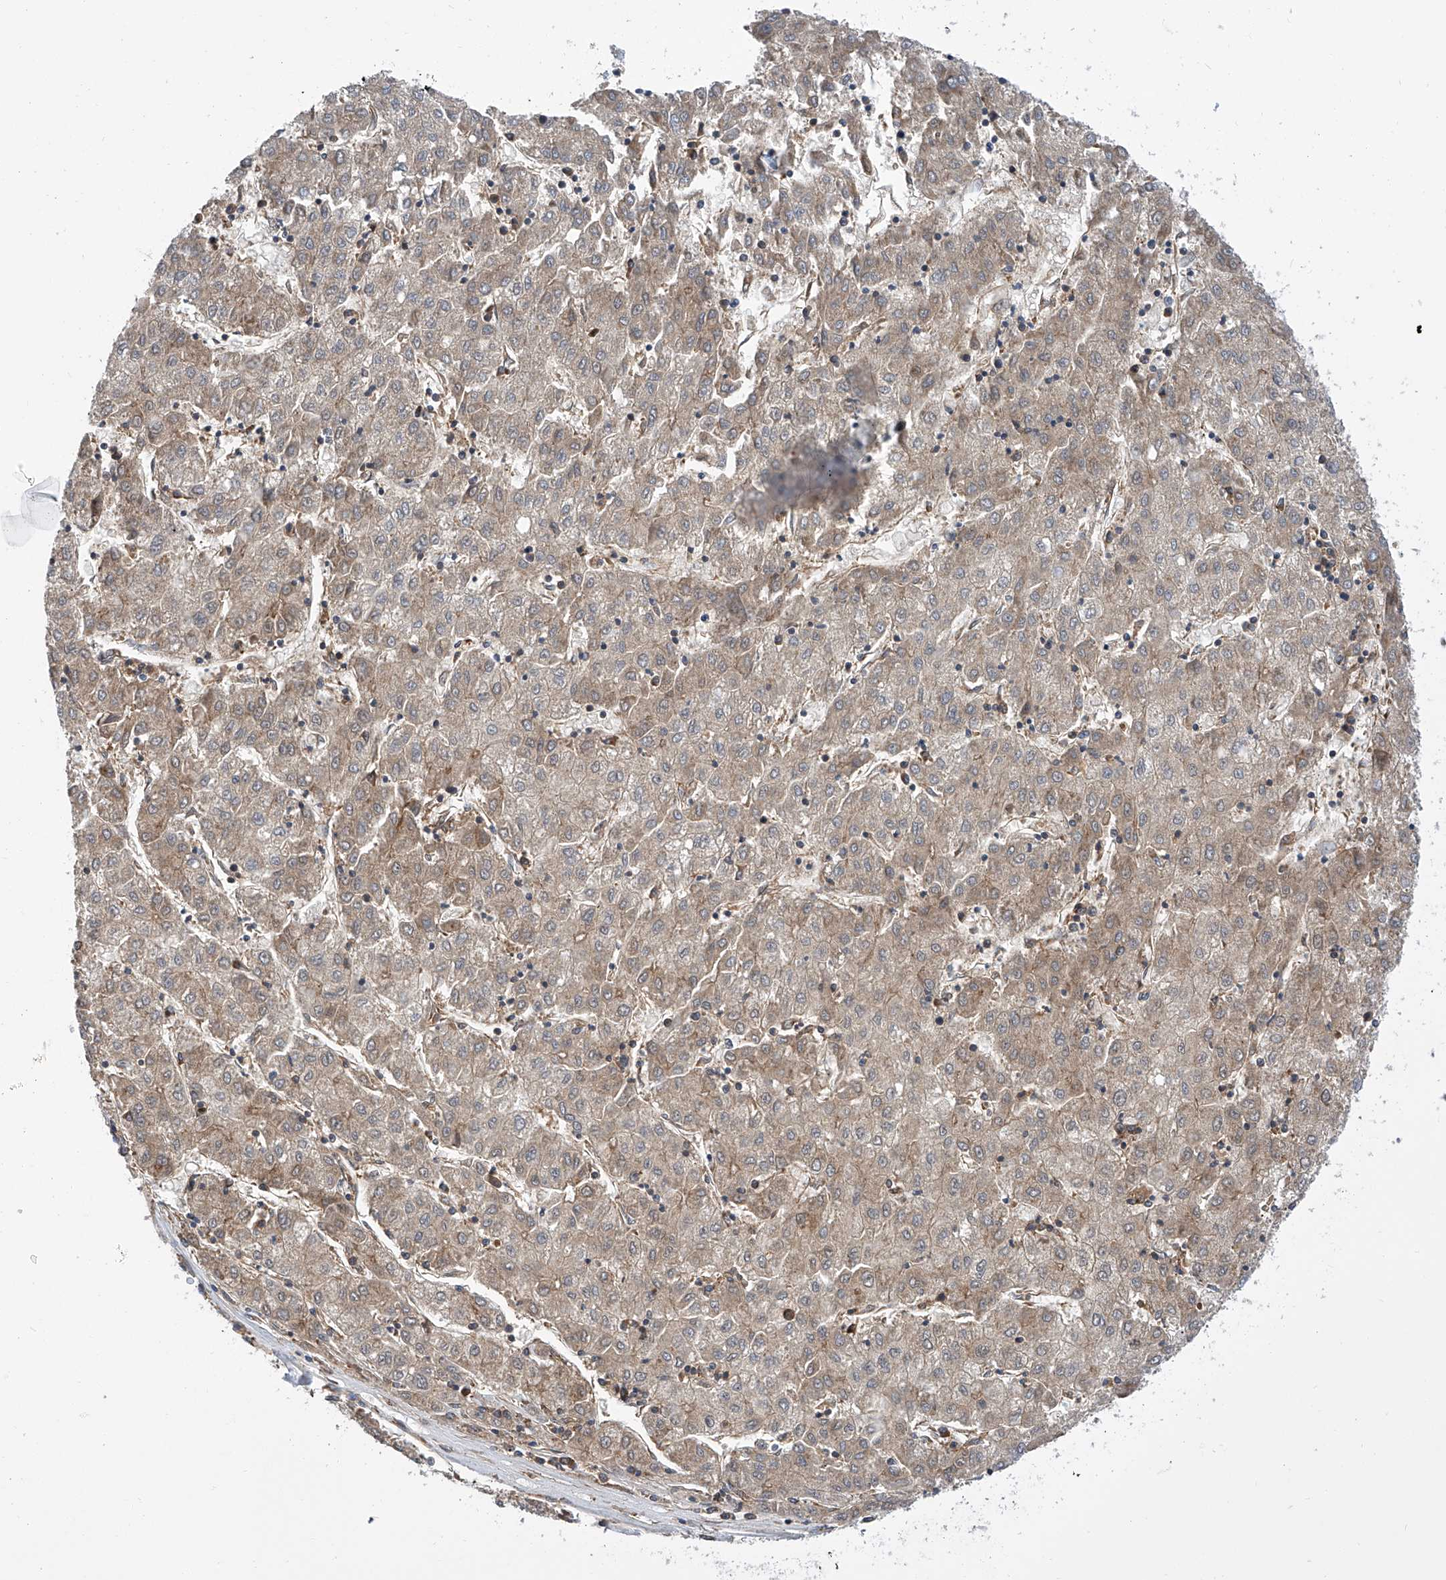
{"staining": {"intensity": "weak", "quantity": ">75%", "location": "cytoplasmic/membranous"}, "tissue": "liver cancer", "cell_type": "Tumor cells", "image_type": "cancer", "snomed": [{"axis": "morphology", "description": "Carcinoma, Hepatocellular, NOS"}, {"axis": "topography", "description": "Liver"}], "caption": "Liver cancer (hepatocellular carcinoma) was stained to show a protein in brown. There is low levels of weak cytoplasmic/membranous staining in approximately >75% of tumor cells. (DAB IHC with brightfield microscopy, high magnification).", "gene": "GPT", "patient": {"sex": "male", "age": 72}}